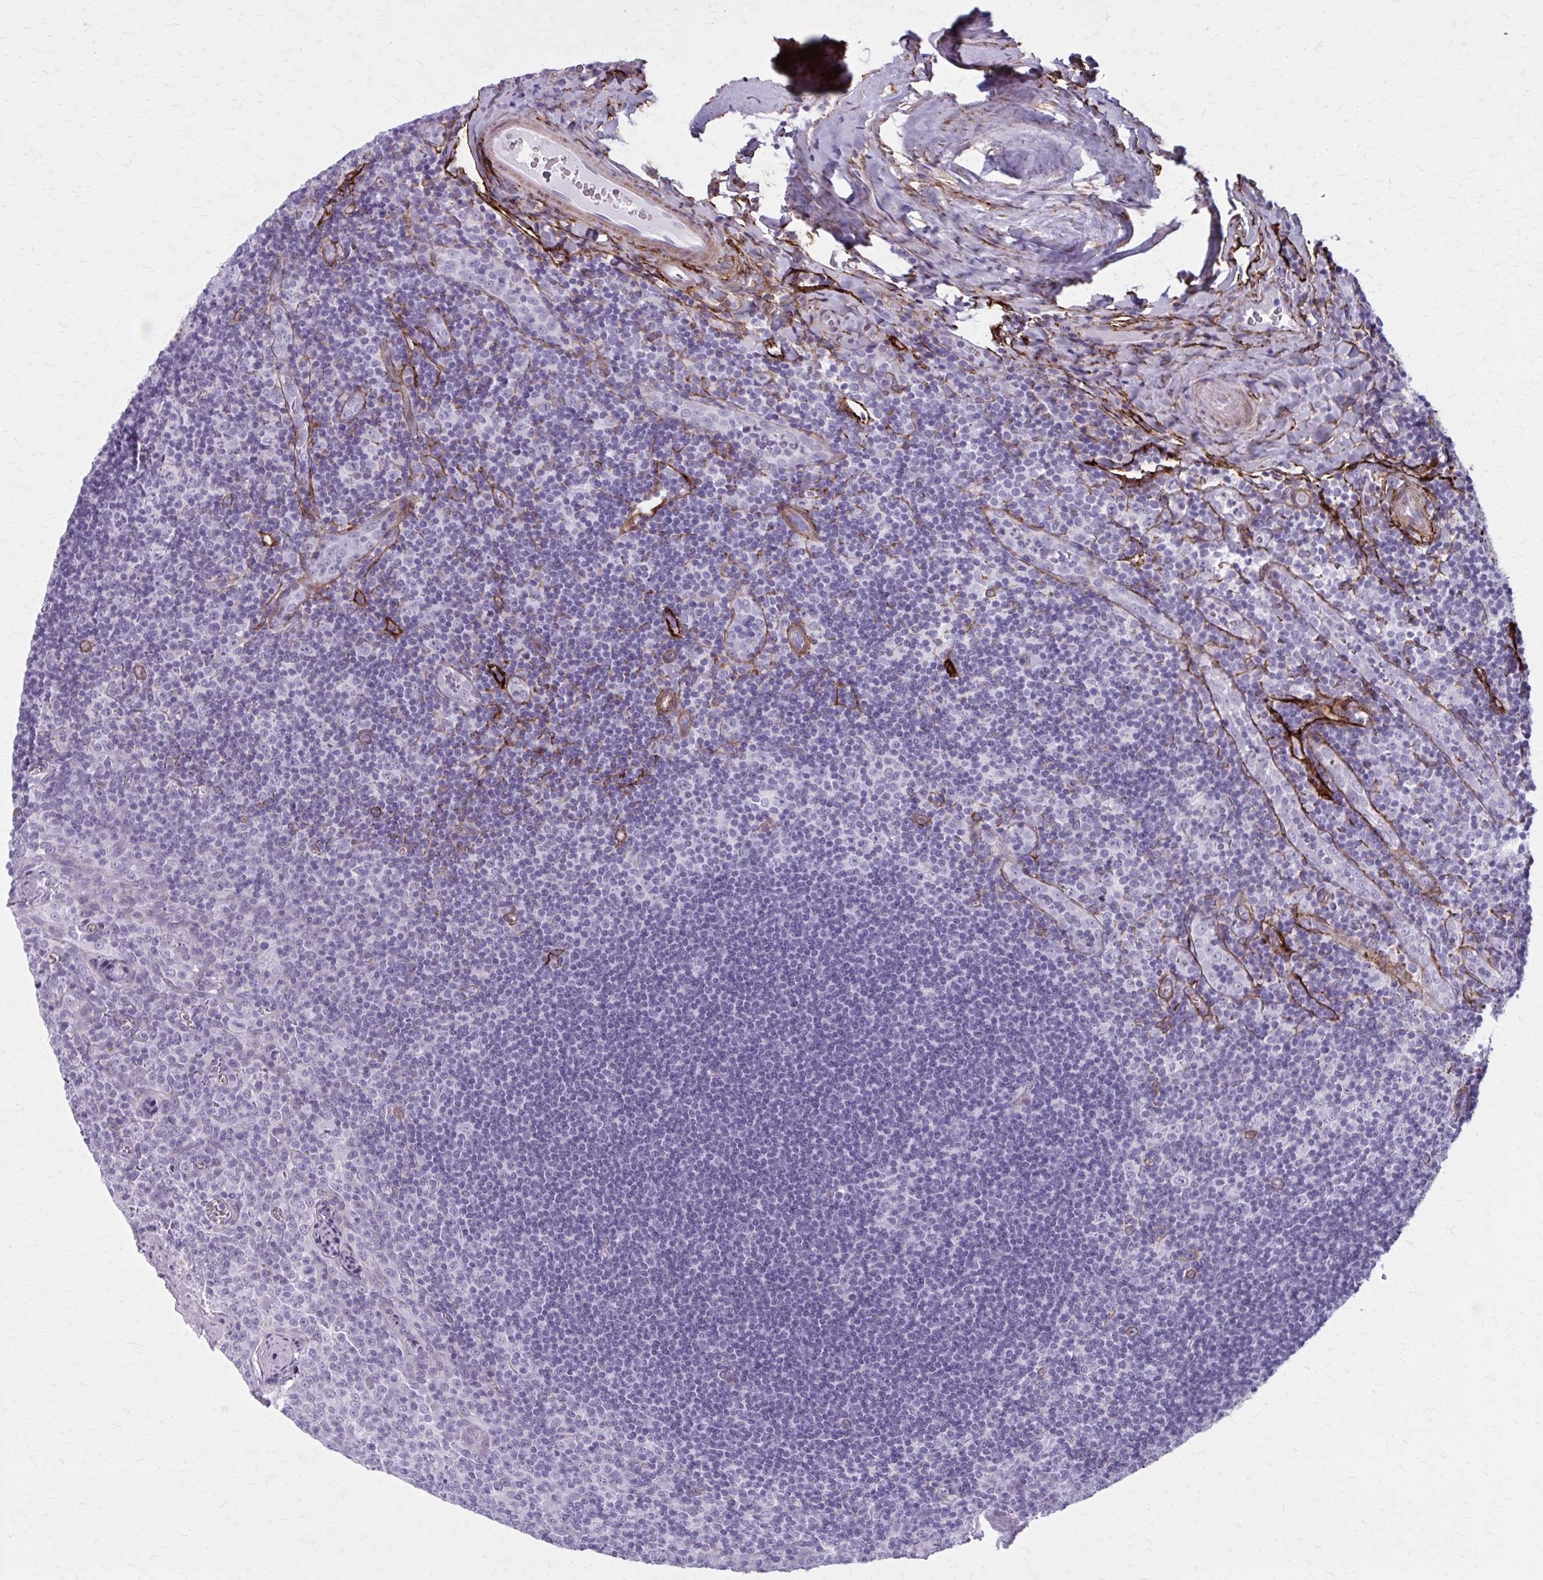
{"staining": {"intensity": "negative", "quantity": "none", "location": "none"}, "tissue": "tonsil", "cell_type": "Germinal center cells", "image_type": "normal", "snomed": [{"axis": "morphology", "description": "Normal tissue, NOS"}, {"axis": "morphology", "description": "Inflammation, NOS"}, {"axis": "topography", "description": "Tonsil"}], "caption": "The image exhibits no staining of germinal center cells in benign tonsil. (DAB (3,3'-diaminobenzidine) immunohistochemistry (IHC) with hematoxylin counter stain).", "gene": "AKAP12", "patient": {"sex": "female", "age": 31}}